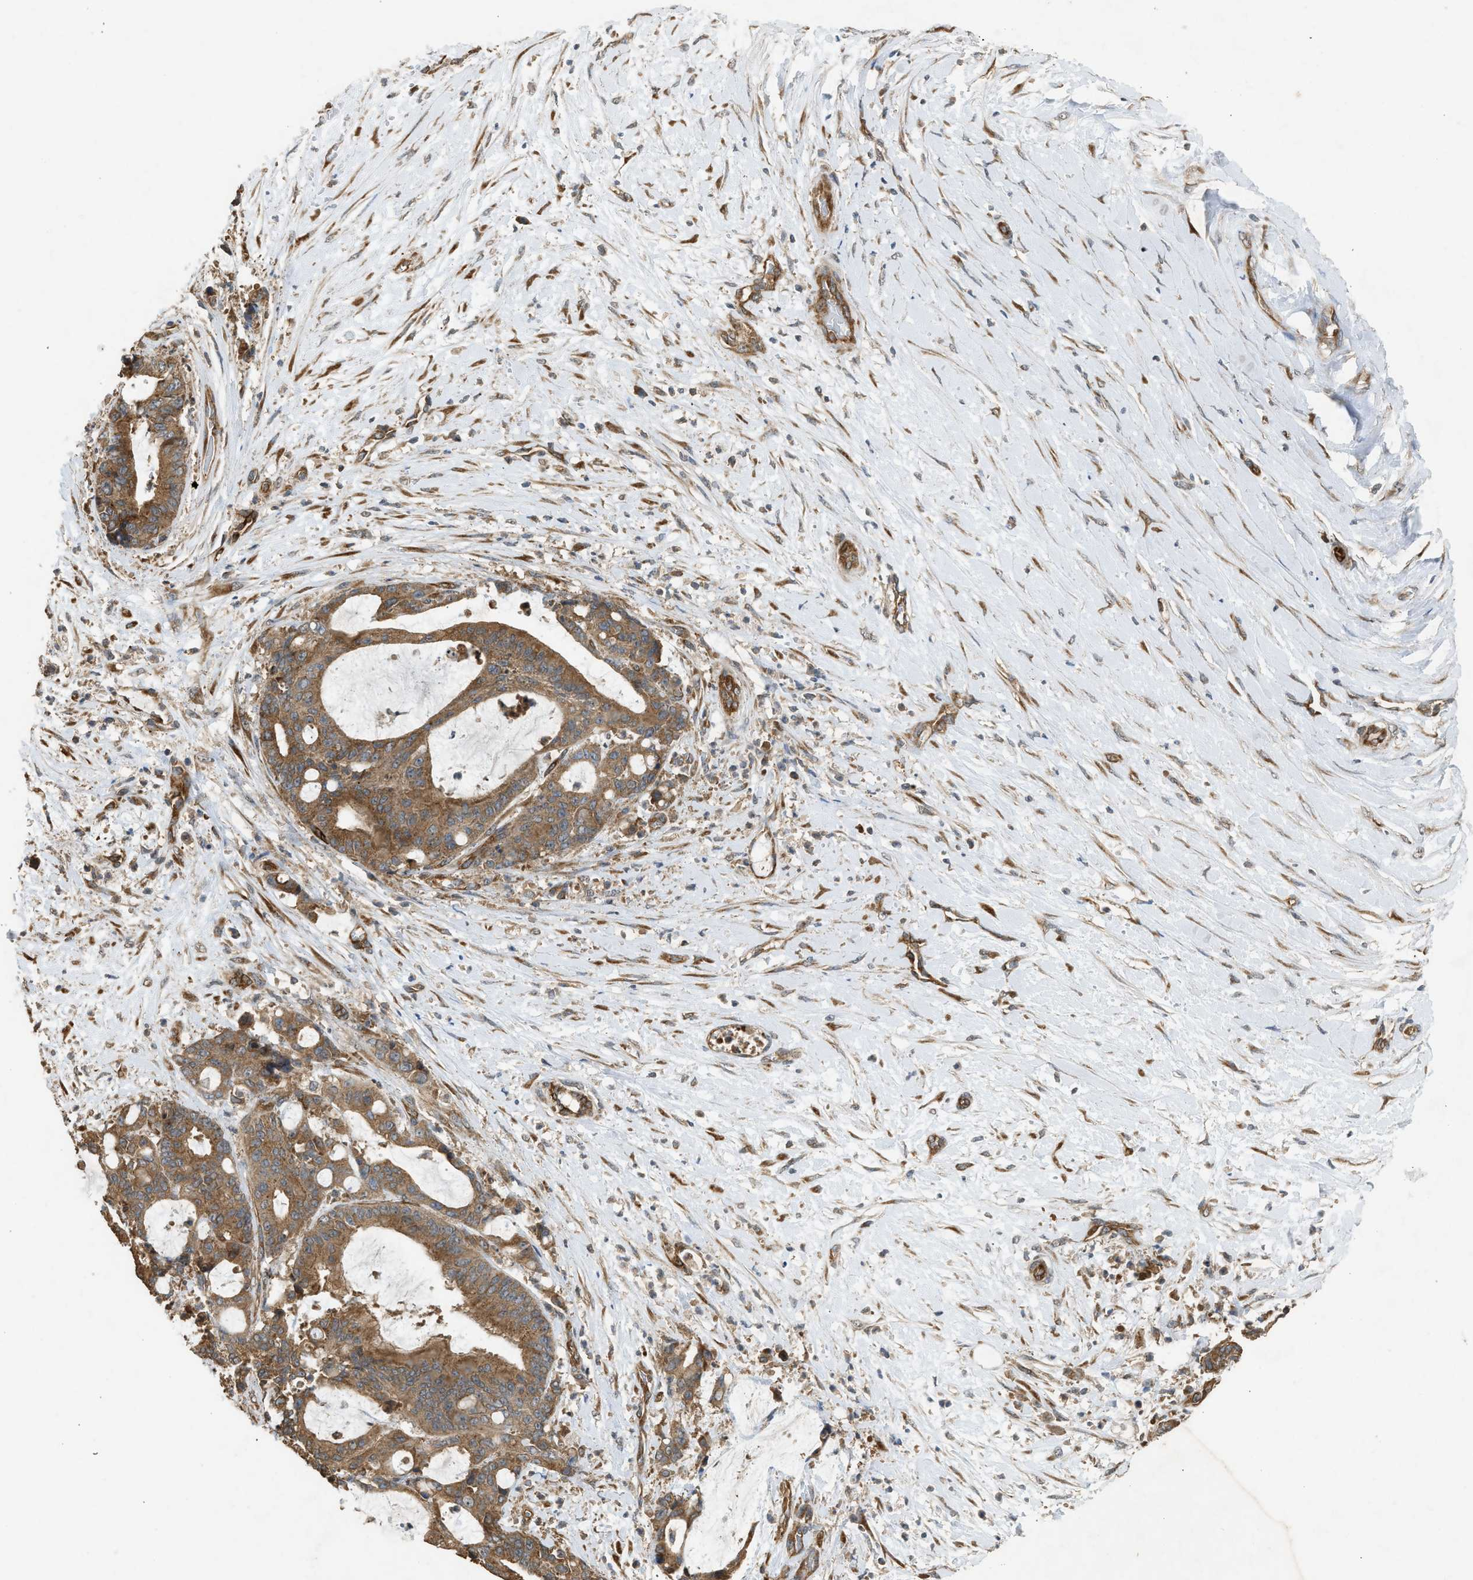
{"staining": {"intensity": "moderate", "quantity": ">75%", "location": "cytoplasmic/membranous"}, "tissue": "liver cancer", "cell_type": "Tumor cells", "image_type": "cancer", "snomed": [{"axis": "morphology", "description": "Normal tissue, NOS"}, {"axis": "morphology", "description": "Cholangiocarcinoma"}, {"axis": "topography", "description": "Liver"}, {"axis": "topography", "description": "Peripheral nerve tissue"}], "caption": "This photomicrograph demonstrates IHC staining of liver cancer (cholangiocarcinoma), with medium moderate cytoplasmic/membranous staining in approximately >75% of tumor cells.", "gene": "HIP1R", "patient": {"sex": "female", "age": 73}}